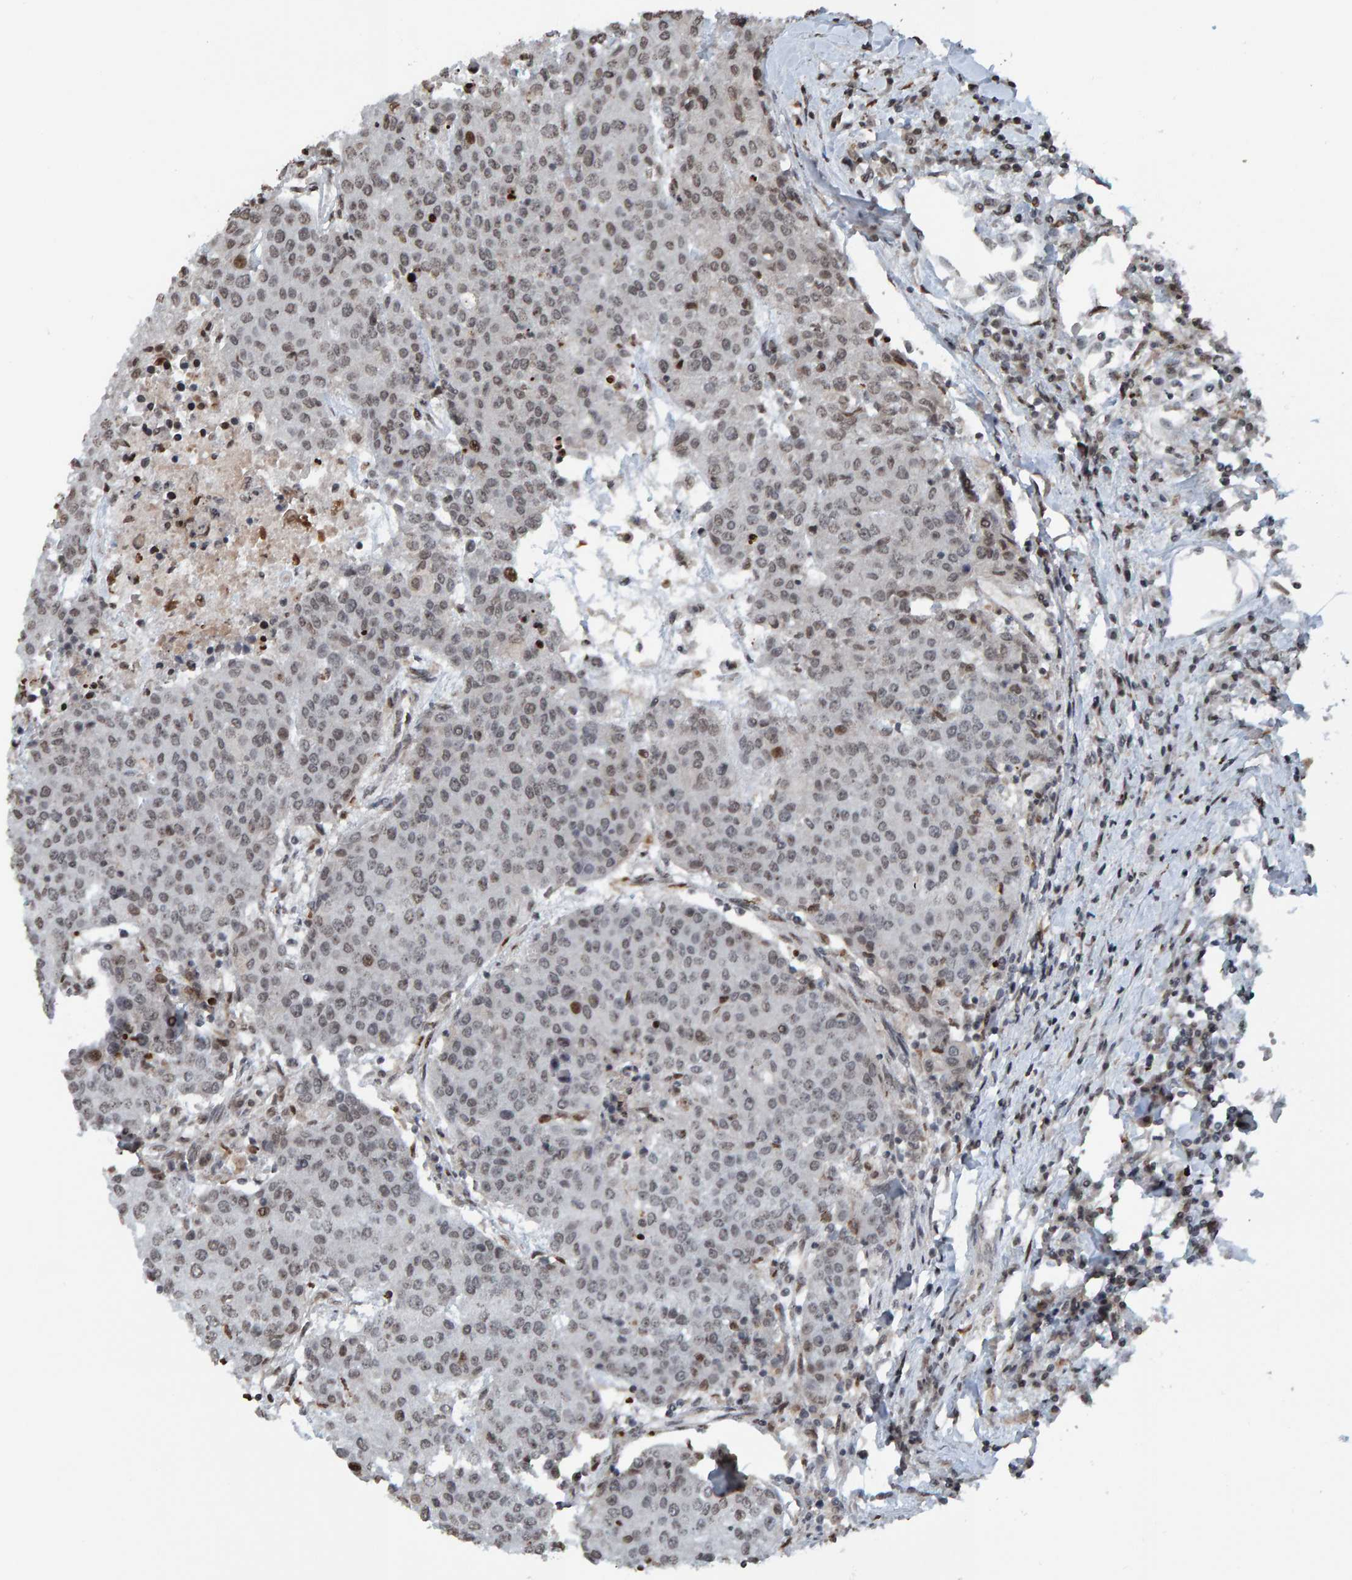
{"staining": {"intensity": "moderate", "quantity": "<25%", "location": "nuclear"}, "tissue": "urothelial cancer", "cell_type": "Tumor cells", "image_type": "cancer", "snomed": [{"axis": "morphology", "description": "Urothelial carcinoma, High grade"}, {"axis": "topography", "description": "Urinary bladder"}], "caption": "This micrograph shows IHC staining of human high-grade urothelial carcinoma, with low moderate nuclear staining in about <25% of tumor cells.", "gene": "ZNF366", "patient": {"sex": "female", "age": 85}}